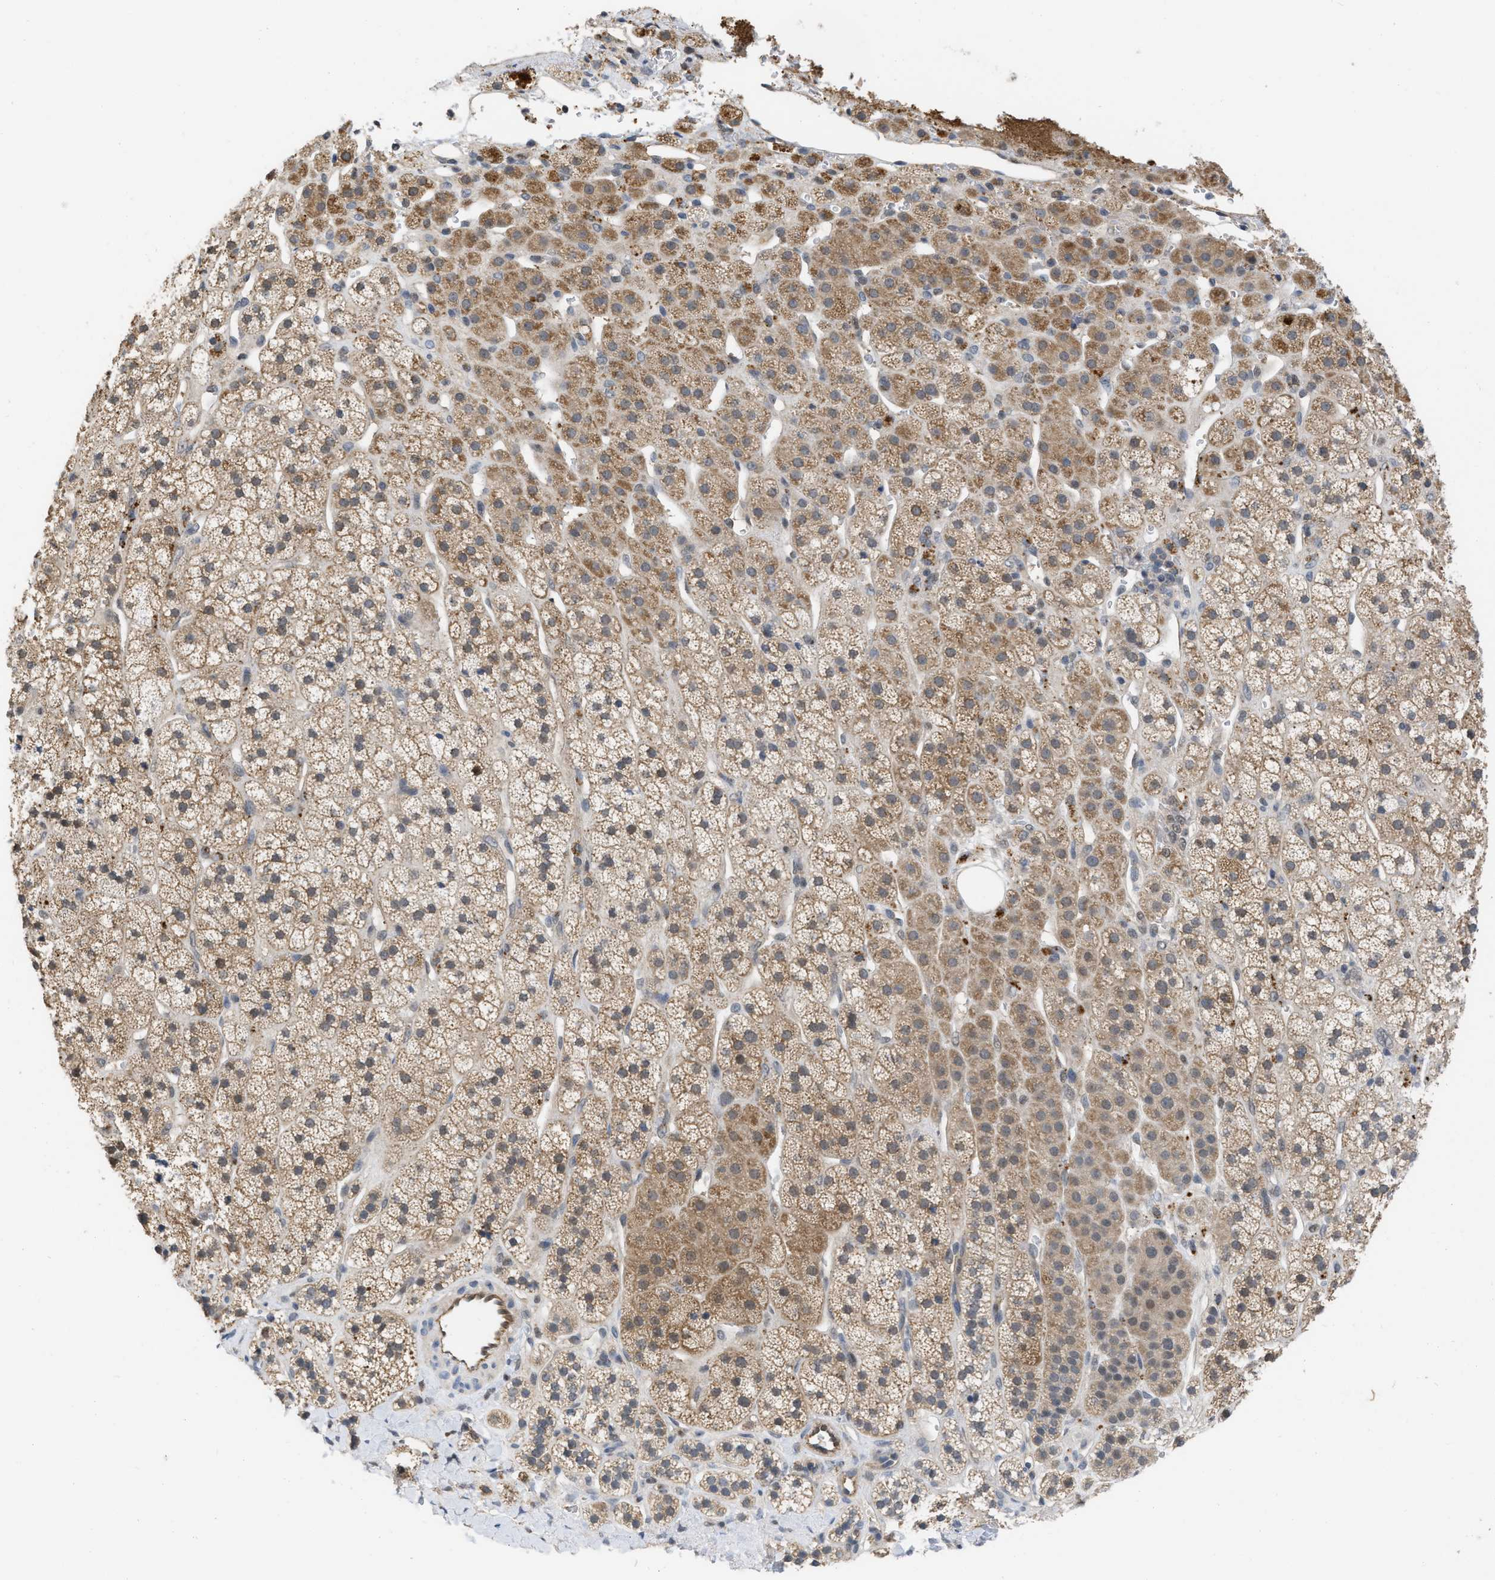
{"staining": {"intensity": "moderate", "quantity": ">75%", "location": "cytoplasmic/membranous"}, "tissue": "adrenal gland", "cell_type": "Glandular cells", "image_type": "normal", "snomed": [{"axis": "morphology", "description": "Normal tissue, NOS"}, {"axis": "topography", "description": "Adrenal gland"}], "caption": "Immunohistochemical staining of unremarkable human adrenal gland demonstrates moderate cytoplasmic/membranous protein expression in about >75% of glandular cells. (DAB (3,3'-diaminobenzidine) IHC with brightfield microscopy, high magnification).", "gene": "NAPEPLD", "patient": {"sex": "male", "age": 56}}